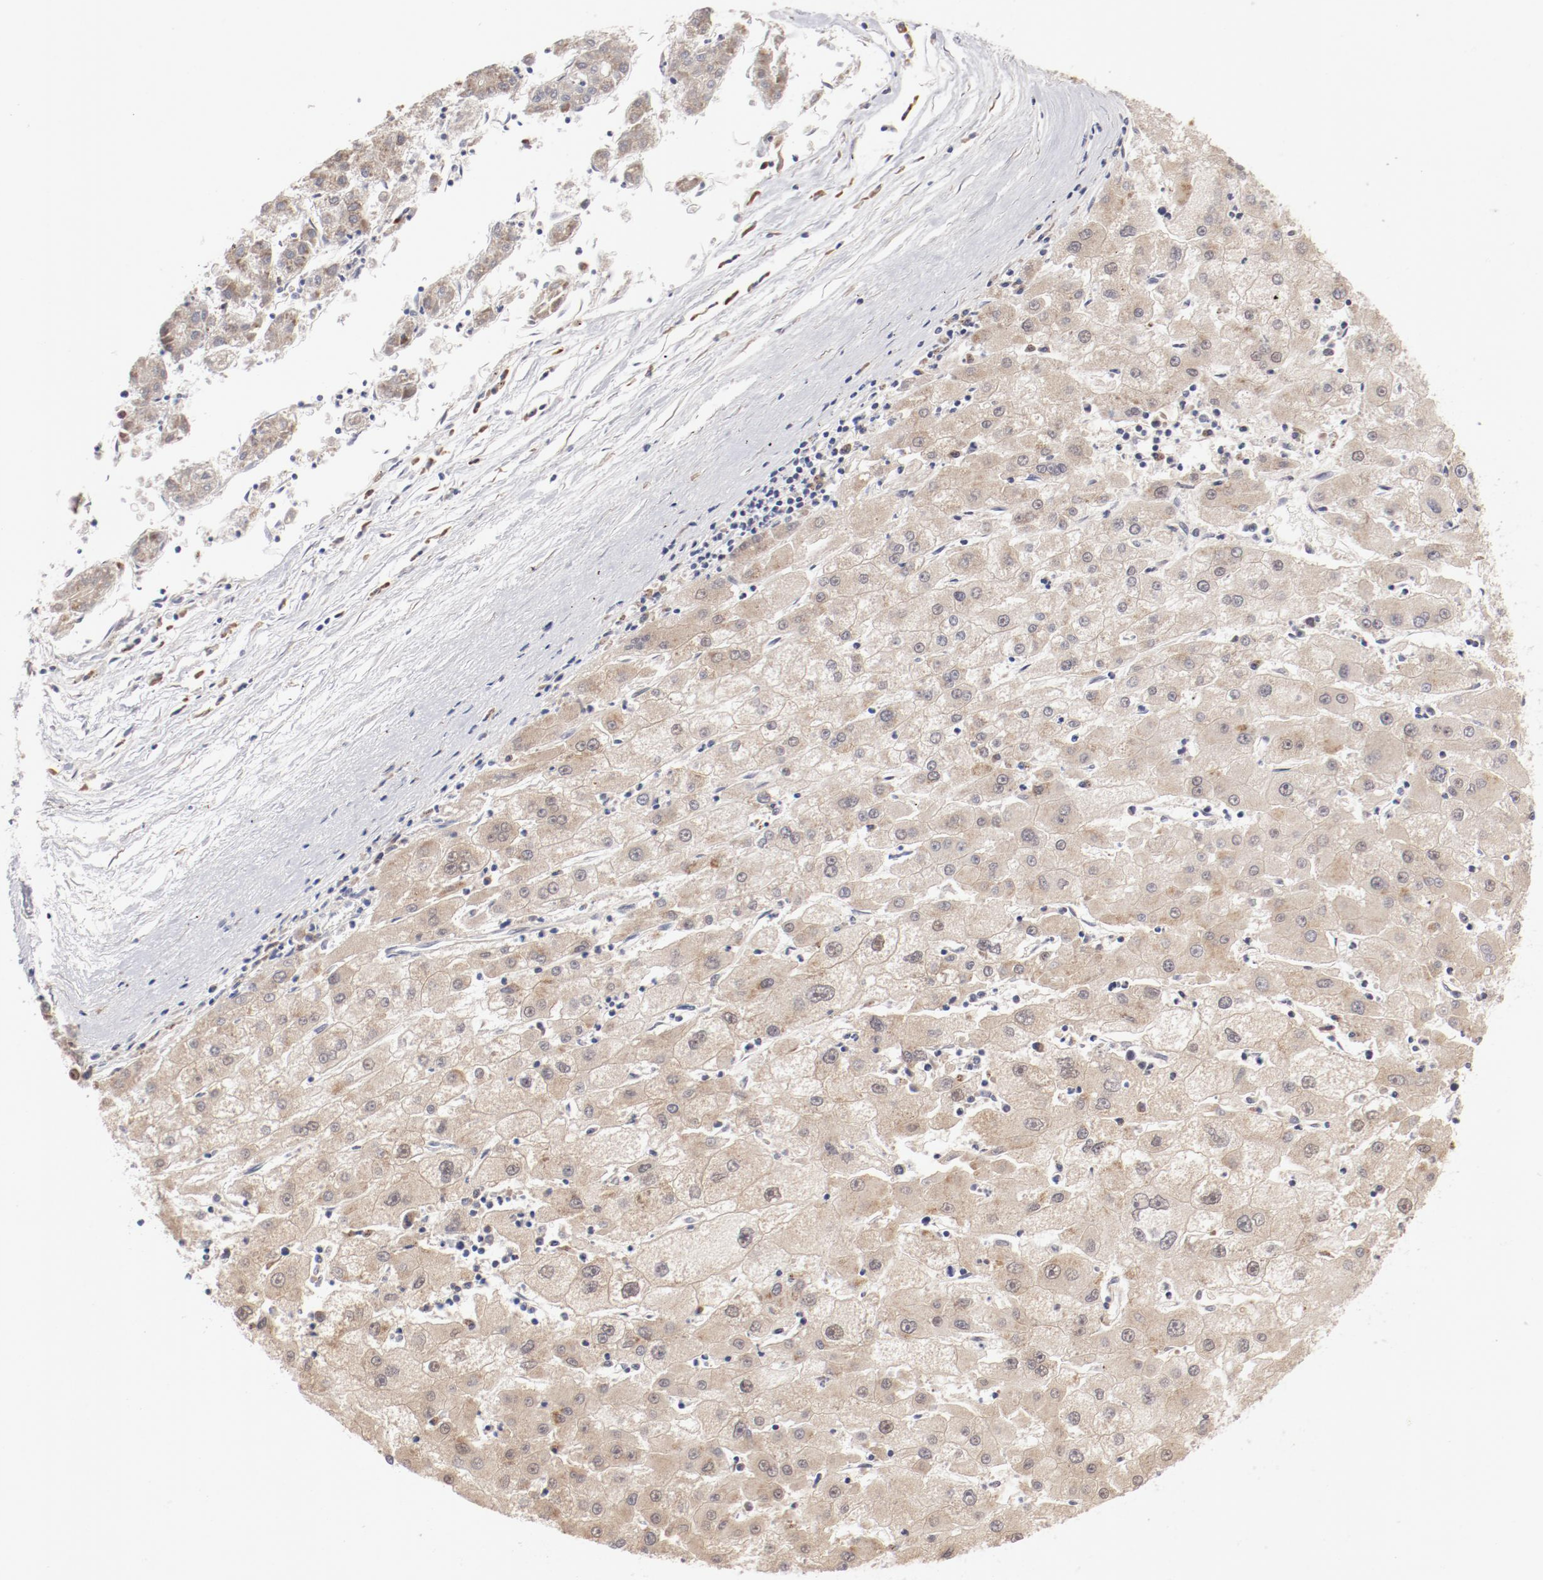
{"staining": {"intensity": "weak", "quantity": "<25%", "location": "cytoplasmic/membranous"}, "tissue": "liver cancer", "cell_type": "Tumor cells", "image_type": "cancer", "snomed": [{"axis": "morphology", "description": "Carcinoma, Hepatocellular, NOS"}, {"axis": "topography", "description": "Liver"}], "caption": "Immunohistochemical staining of human liver cancer reveals no significant expression in tumor cells.", "gene": "RPL12", "patient": {"sex": "male", "age": 72}}